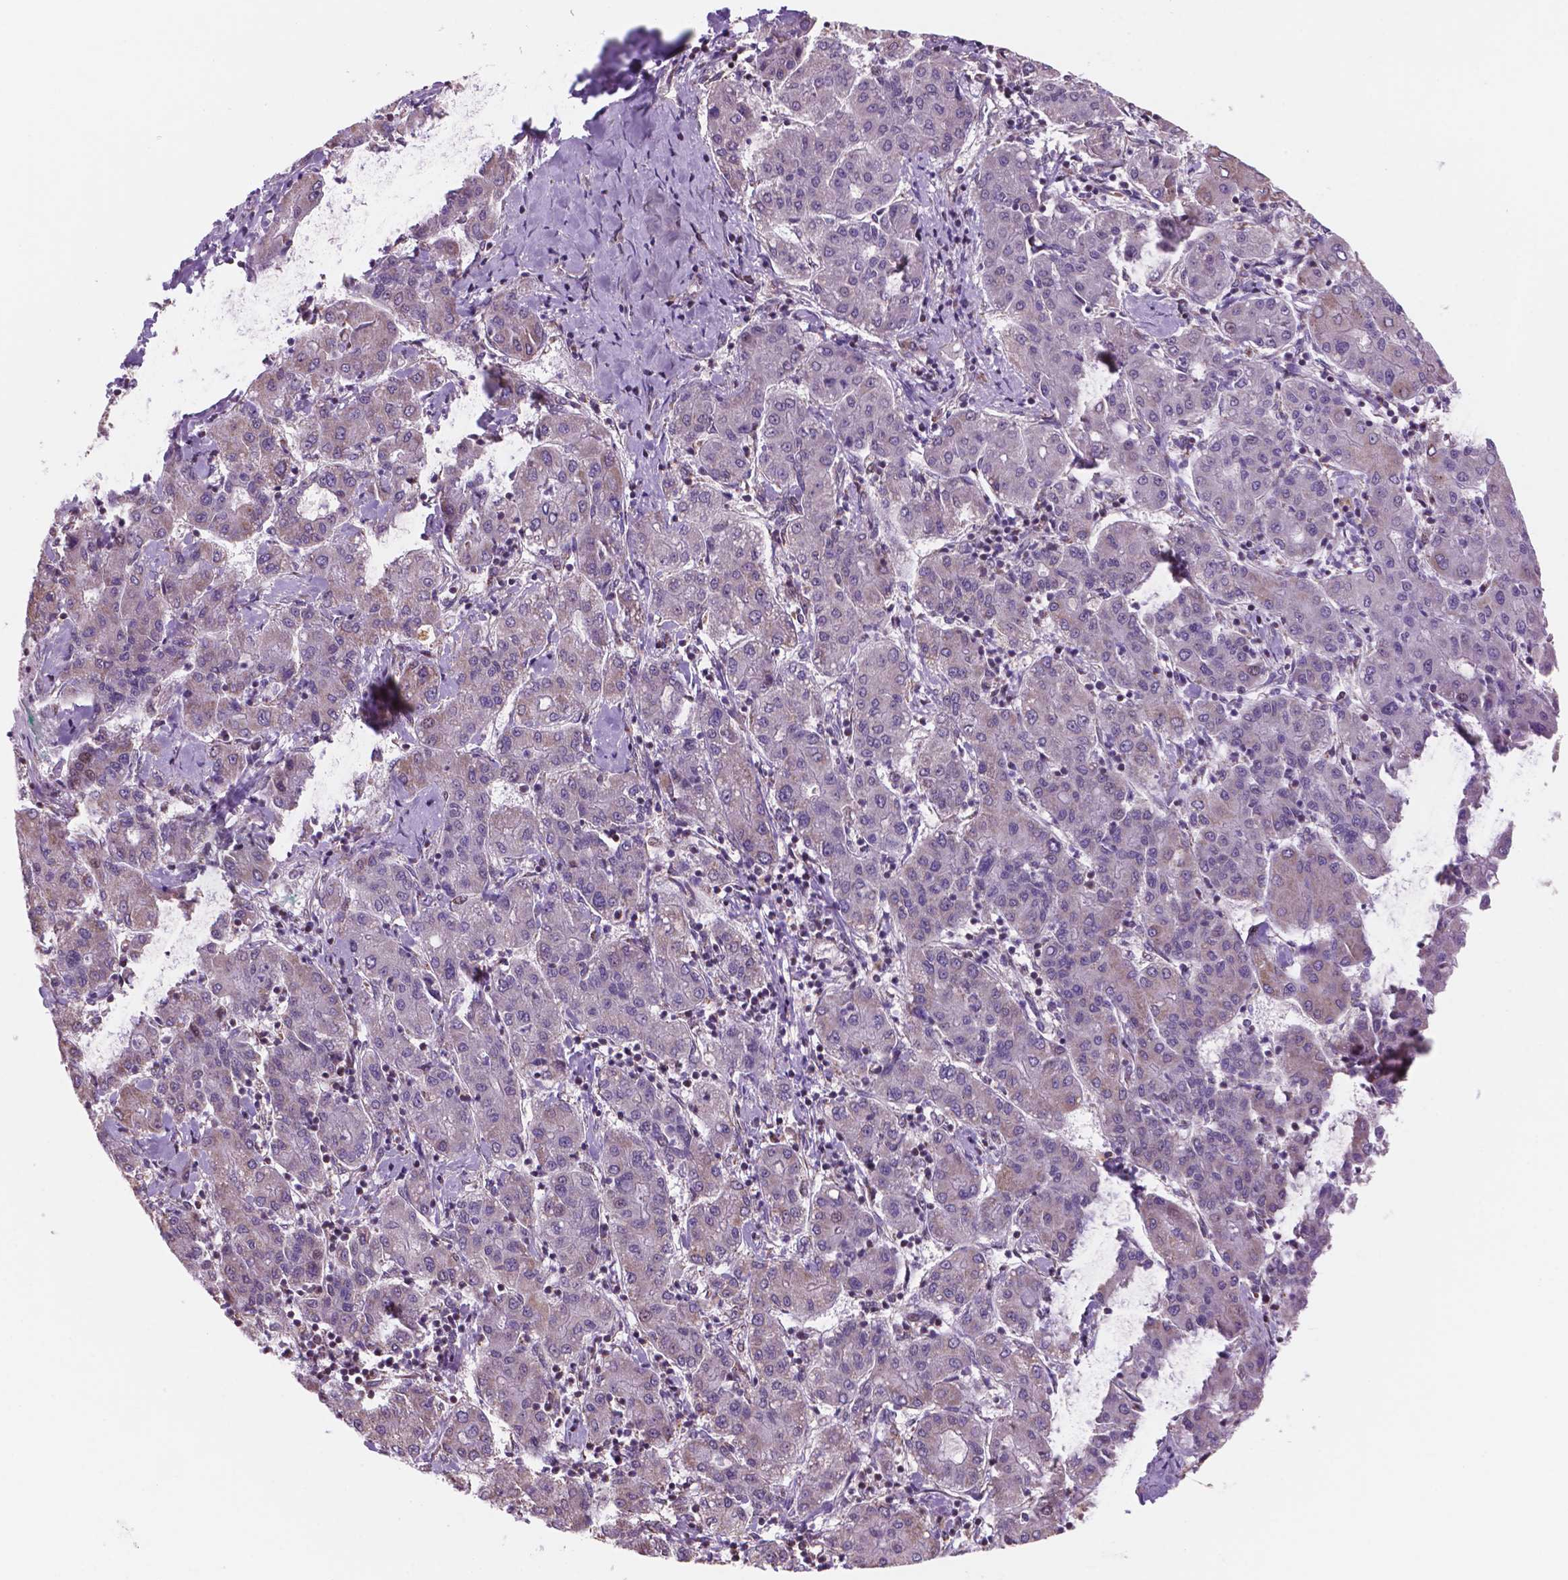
{"staining": {"intensity": "weak", "quantity": "25%-75%", "location": "cytoplasmic/membranous"}, "tissue": "liver cancer", "cell_type": "Tumor cells", "image_type": "cancer", "snomed": [{"axis": "morphology", "description": "Carcinoma, Hepatocellular, NOS"}, {"axis": "topography", "description": "Liver"}], "caption": "This is a histology image of immunohistochemistry (IHC) staining of liver cancer (hepatocellular carcinoma), which shows weak positivity in the cytoplasmic/membranous of tumor cells.", "gene": "NDUFA10", "patient": {"sex": "male", "age": 65}}